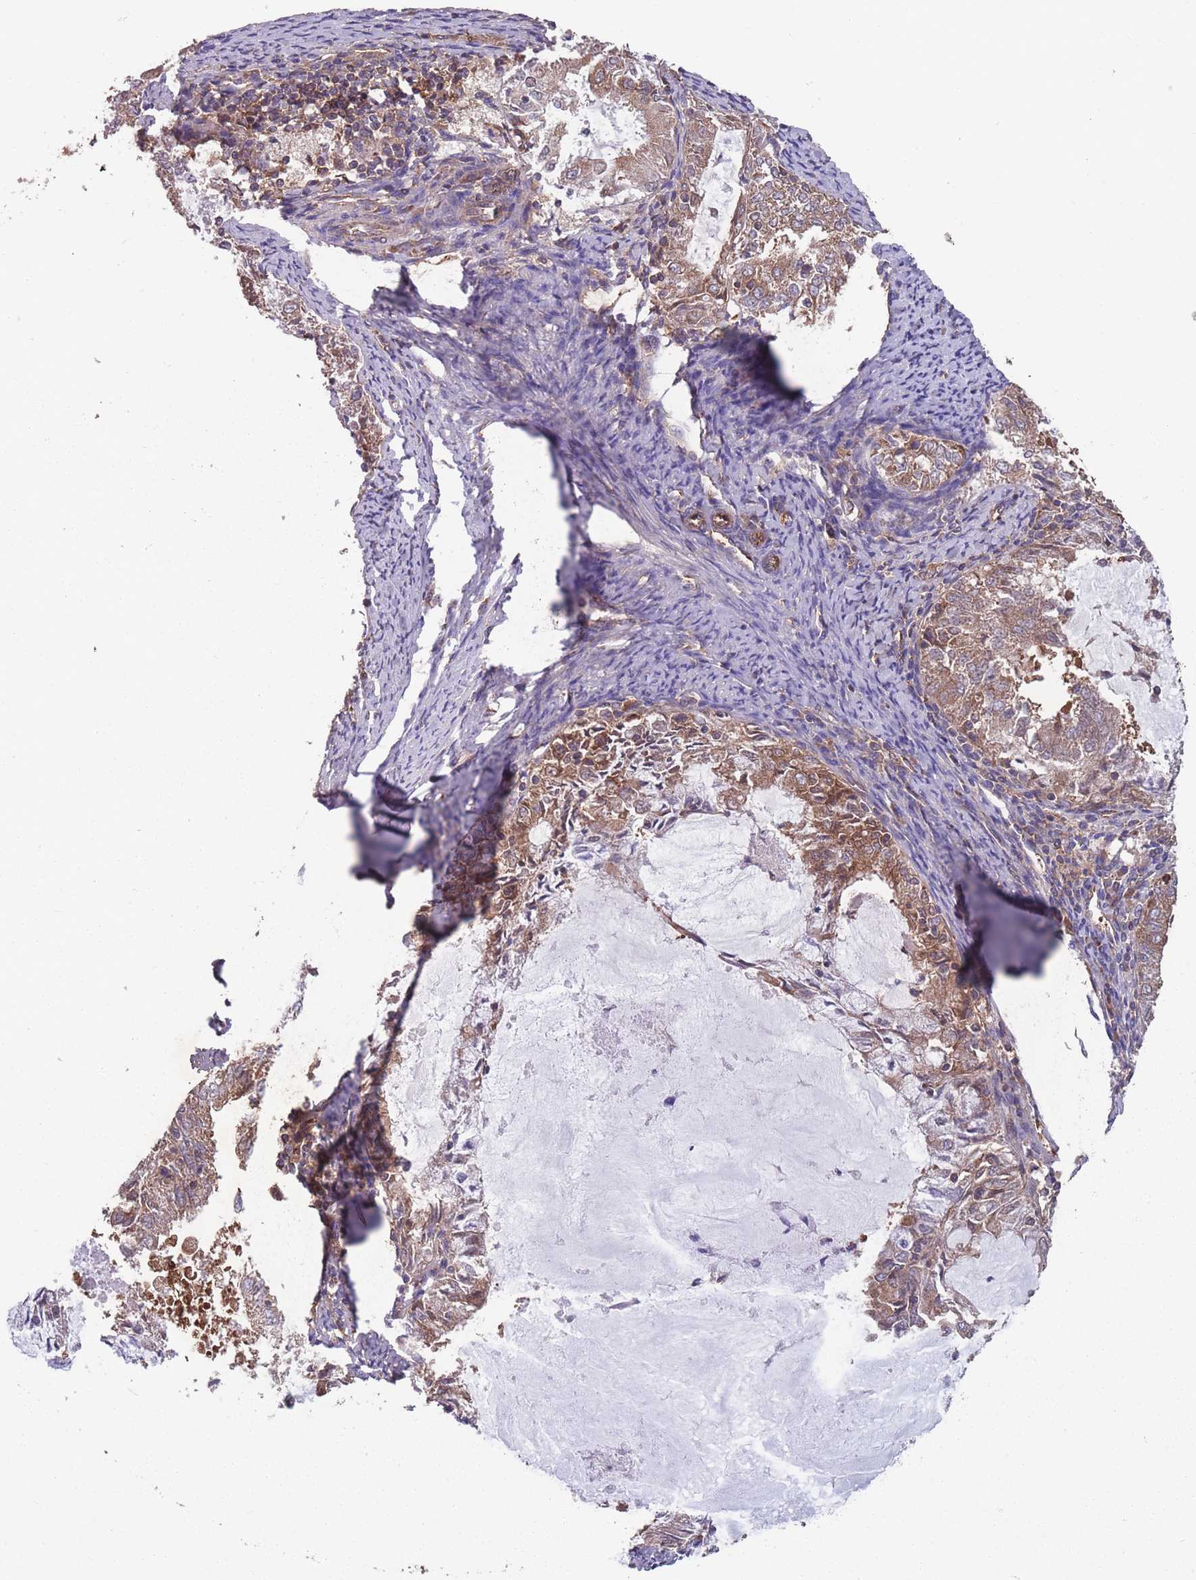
{"staining": {"intensity": "strong", "quantity": ">75%", "location": "cytoplasmic/membranous"}, "tissue": "endometrial cancer", "cell_type": "Tumor cells", "image_type": "cancer", "snomed": [{"axis": "morphology", "description": "Adenocarcinoma, NOS"}, {"axis": "topography", "description": "Endometrium"}], "caption": "IHC (DAB) staining of adenocarcinoma (endometrial) reveals strong cytoplasmic/membranous protein expression in approximately >75% of tumor cells.", "gene": "ZPR1", "patient": {"sex": "female", "age": 57}}